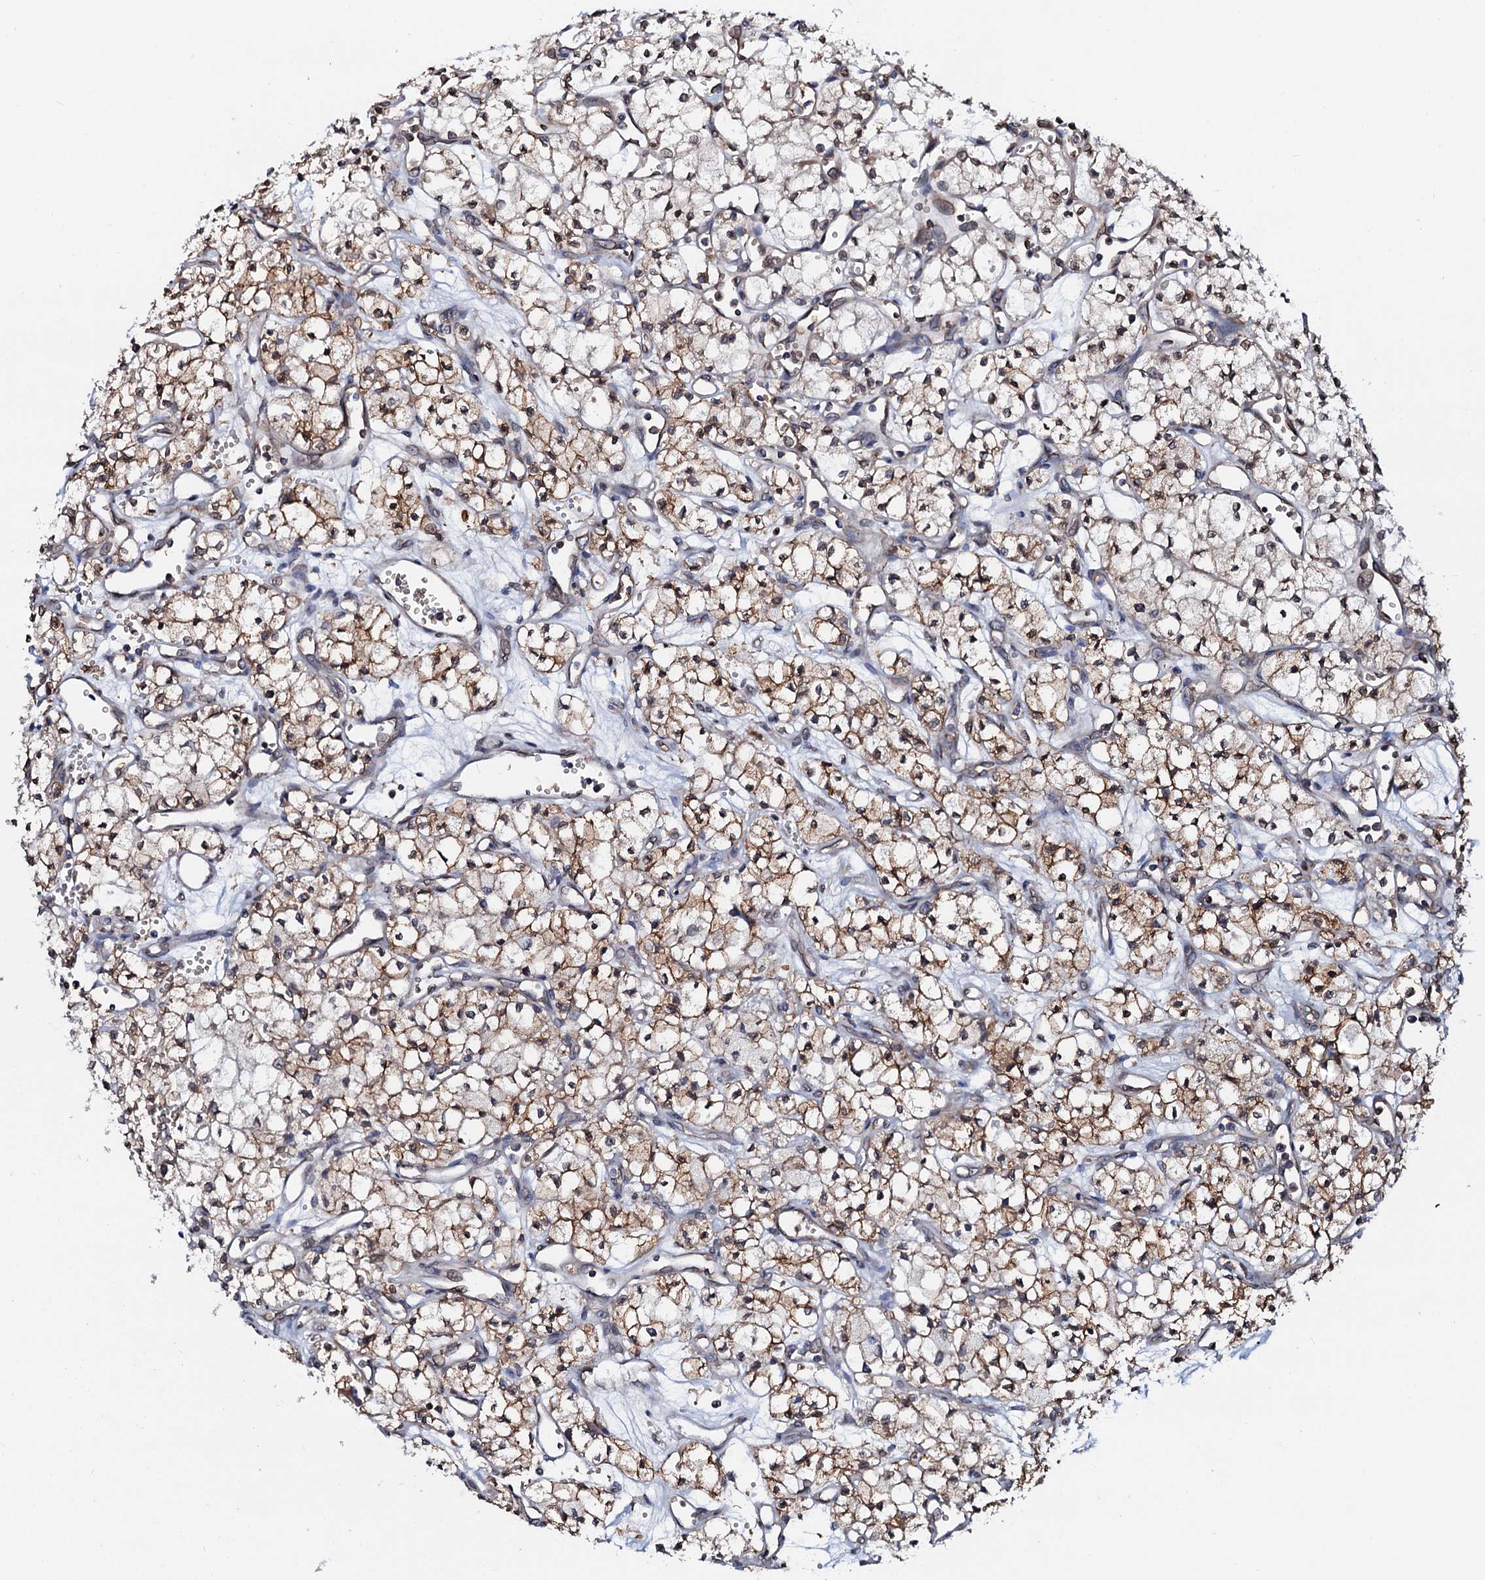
{"staining": {"intensity": "moderate", "quantity": "25%-75%", "location": "cytoplasmic/membranous,nuclear"}, "tissue": "renal cancer", "cell_type": "Tumor cells", "image_type": "cancer", "snomed": [{"axis": "morphology", "description": "Adenocarcinoma, NOS"}, {"axis": "topography", "description": "Kidney"}], "caption": "The photomicrograph exhibits staining of adenocarcinoma (renal), revealing moderate cytoplasmic/membranous and nuclear protein expression (brown color) within tumor cells.", "gene": "NRP2", "patient": {"sex": "male", "age": 59}}